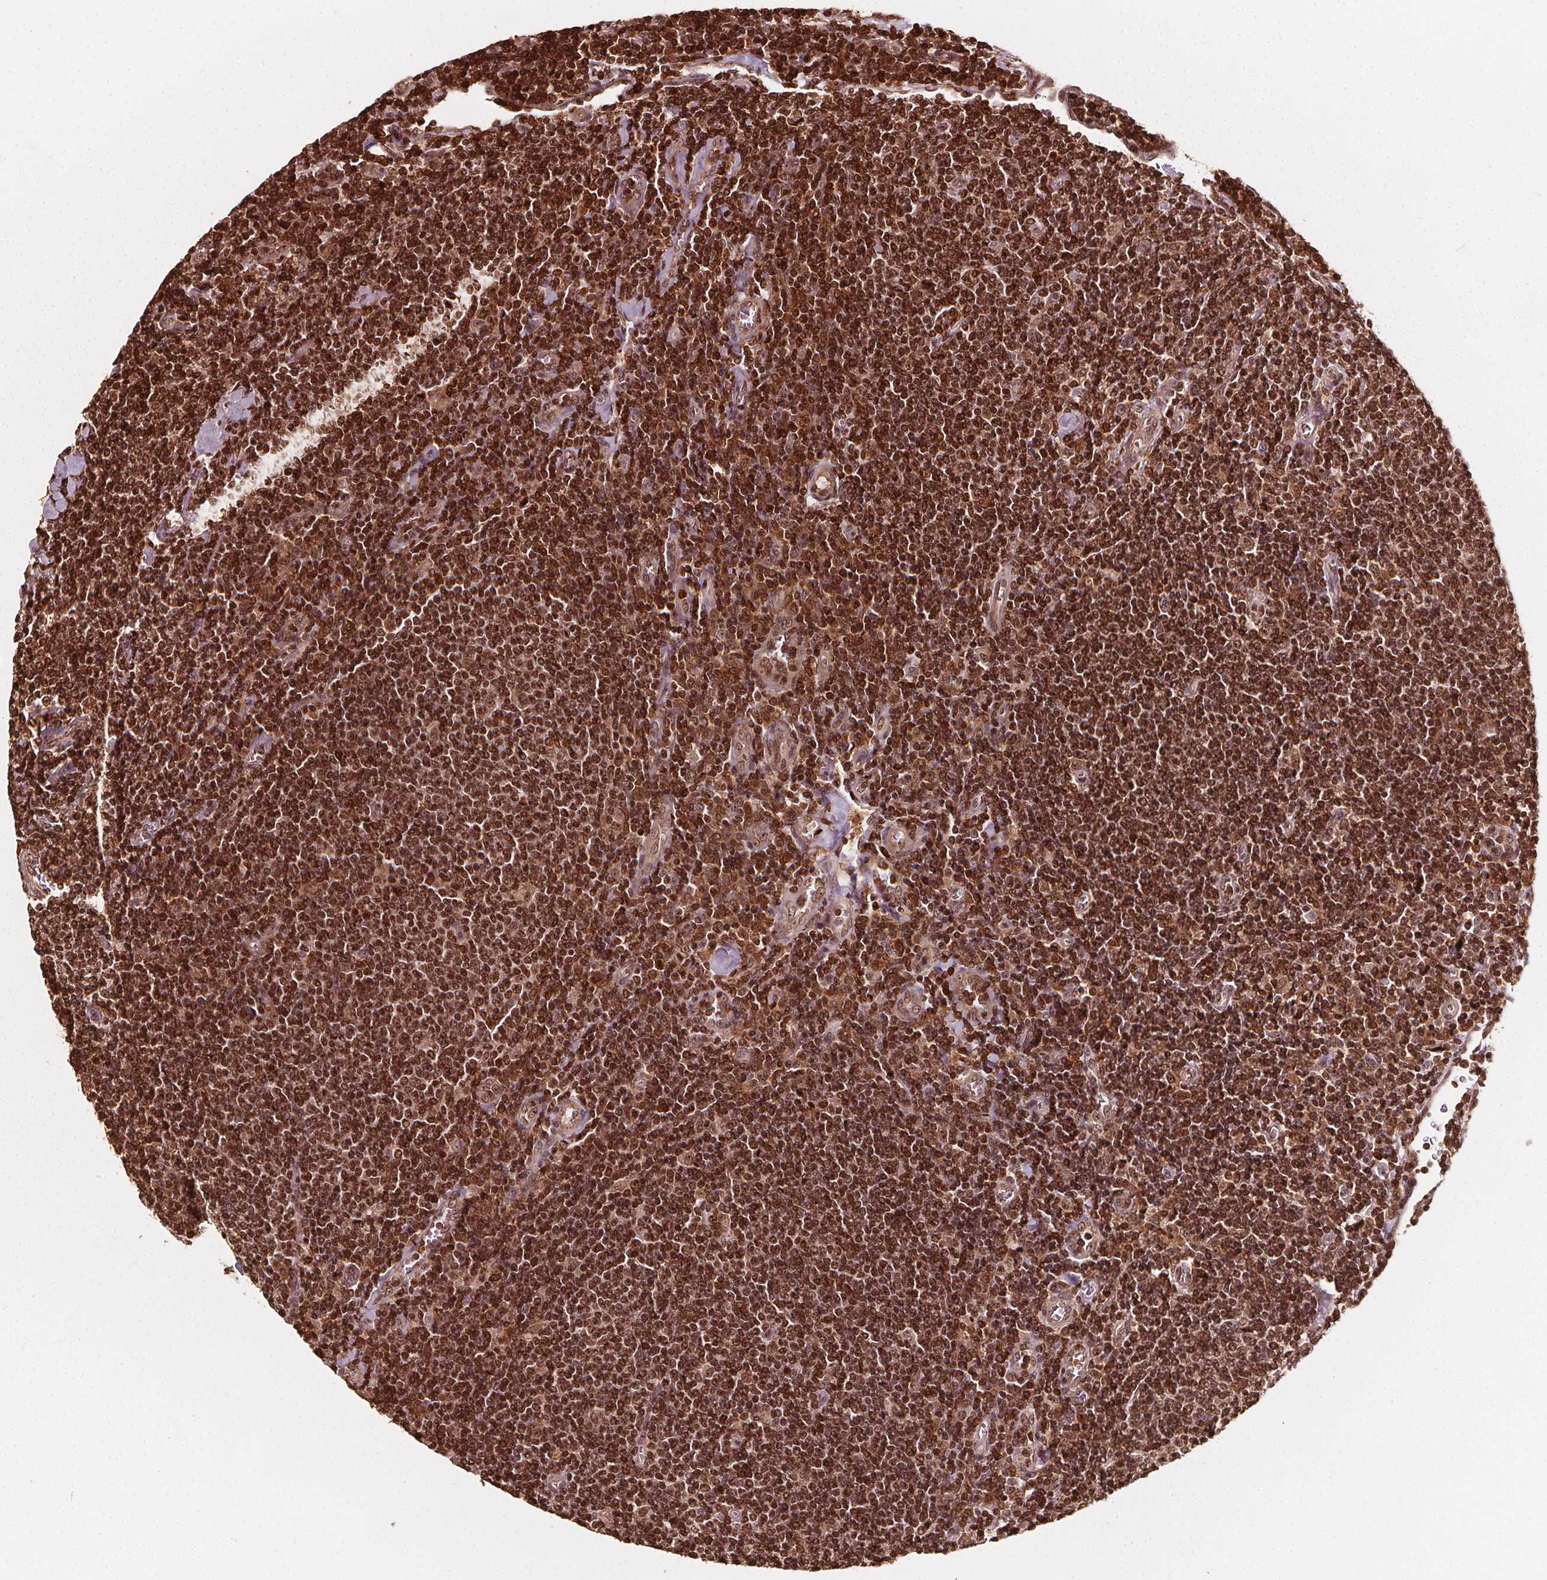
{"staining": {"intensity": "strong", "quantity": ">75%", "location": "cytoplasmic/membranous,nuclear"}, "tissue": "lymphoma", "cell_type": "Tumor cells", "image_type": "cancer", "snomed": [{"axis": "morphology", "description": "Malignant lymphoma, non-Hodgkin's type, Low grade"}, {"axis": "topography", "description": "Lymph node"}], "caption": "This is a photomicrograph of IHC staining of lymphoma, which shows strong positivity in the cytoplasmic/membranous and nuclear of tumor cells.", "gene": "EXOSC9", "patient": {"sex": "male", "age": 52}}